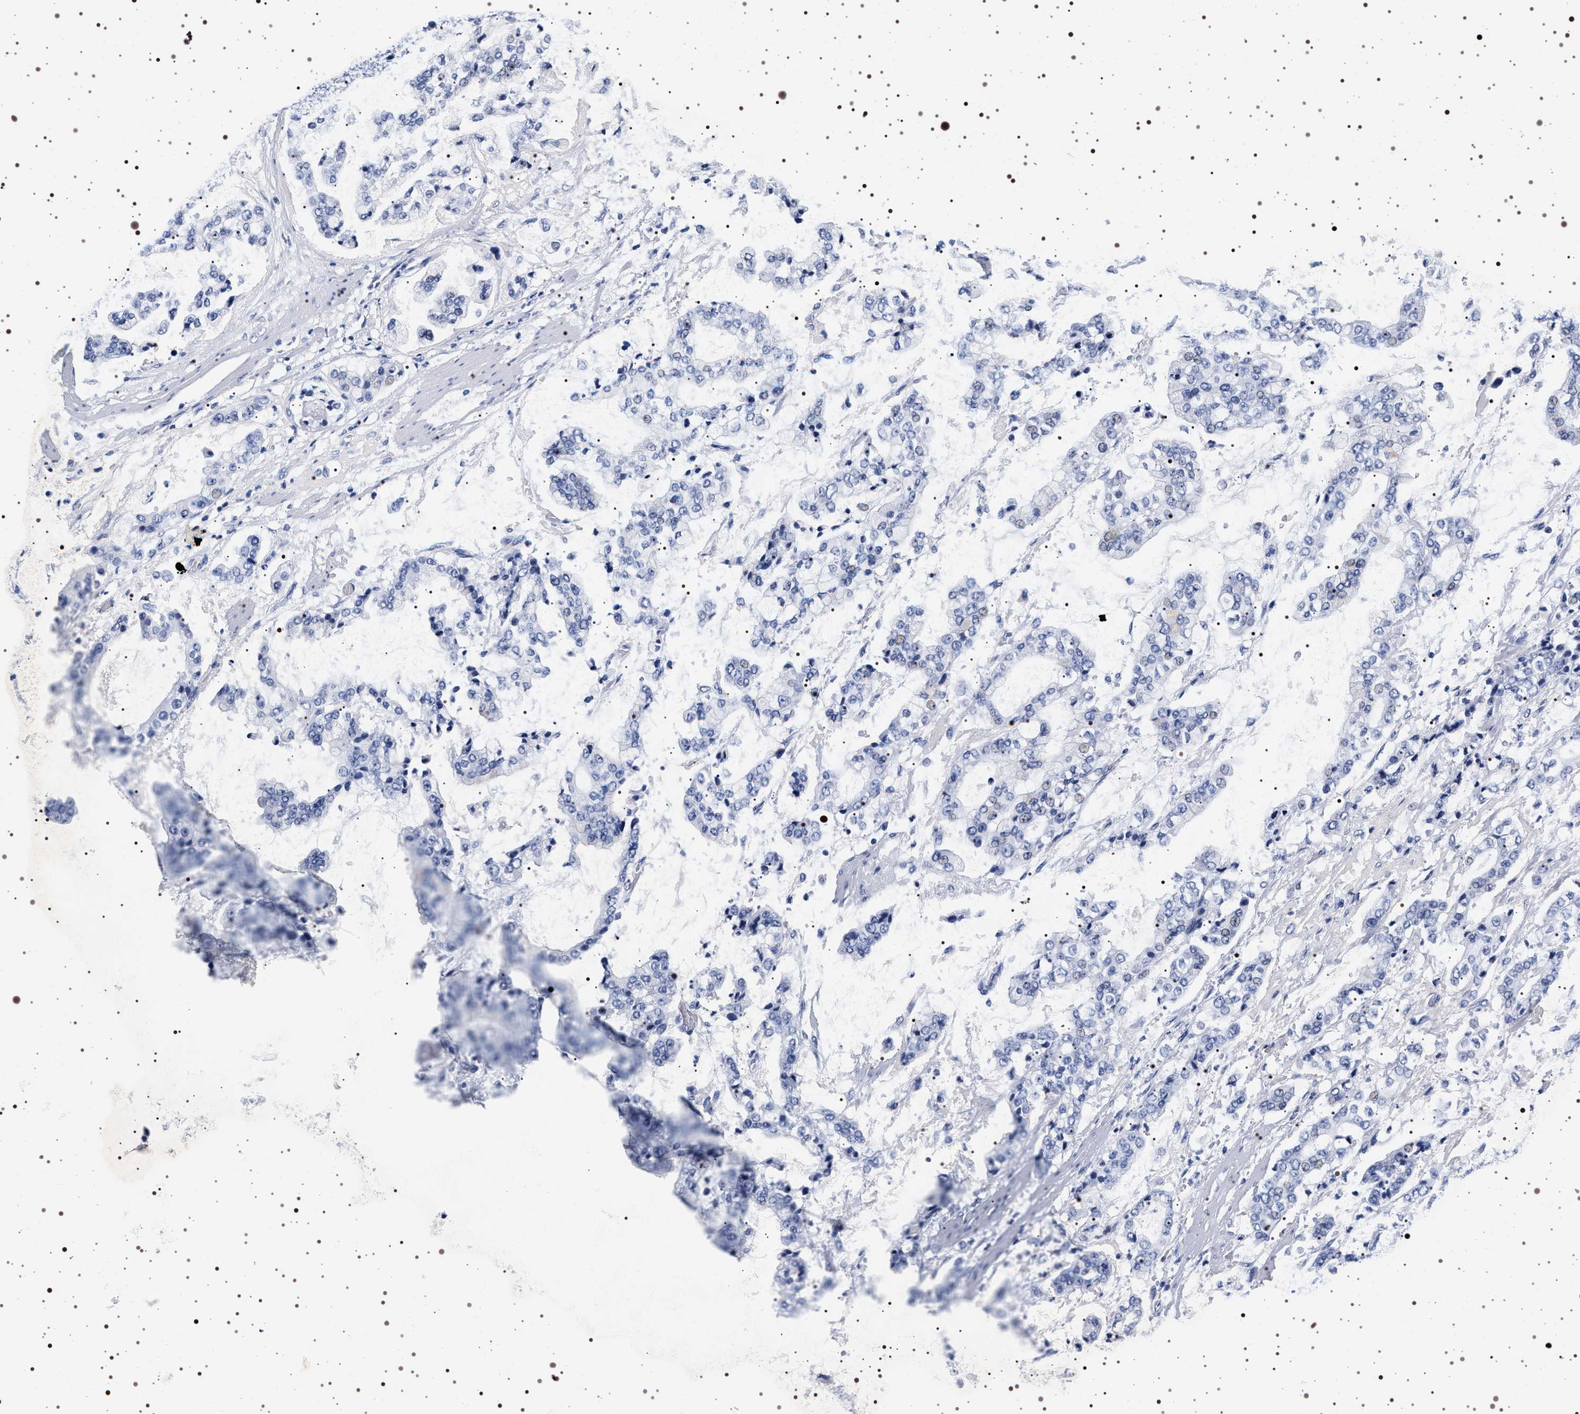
{"staining": {"intensity": "negative", "quantity": "none", "location": "none"}, "tissue": "stomach cancer", "cell_type": "Tumor cells", "image_type": "cancer", "snomed": [{"axis": "morphology", "description": "Normal tissue, NOS"}, {"axis": "morphology", "description": "Adenocarcinoma, NOS"}, {"axis": "topography", "description": "Stomach, upper"}, {"axis": "topography", "description": "Stomach"}], "caption": "This photomicrograph is of stomach cancer (adenocarcinoma) stained with IHC to label a protein in brown with the nuclei are counter-stained blue. There is no expression in tumor cells.", "gene": "SYN1", "patient": {"sex": "male", "age": 76}}